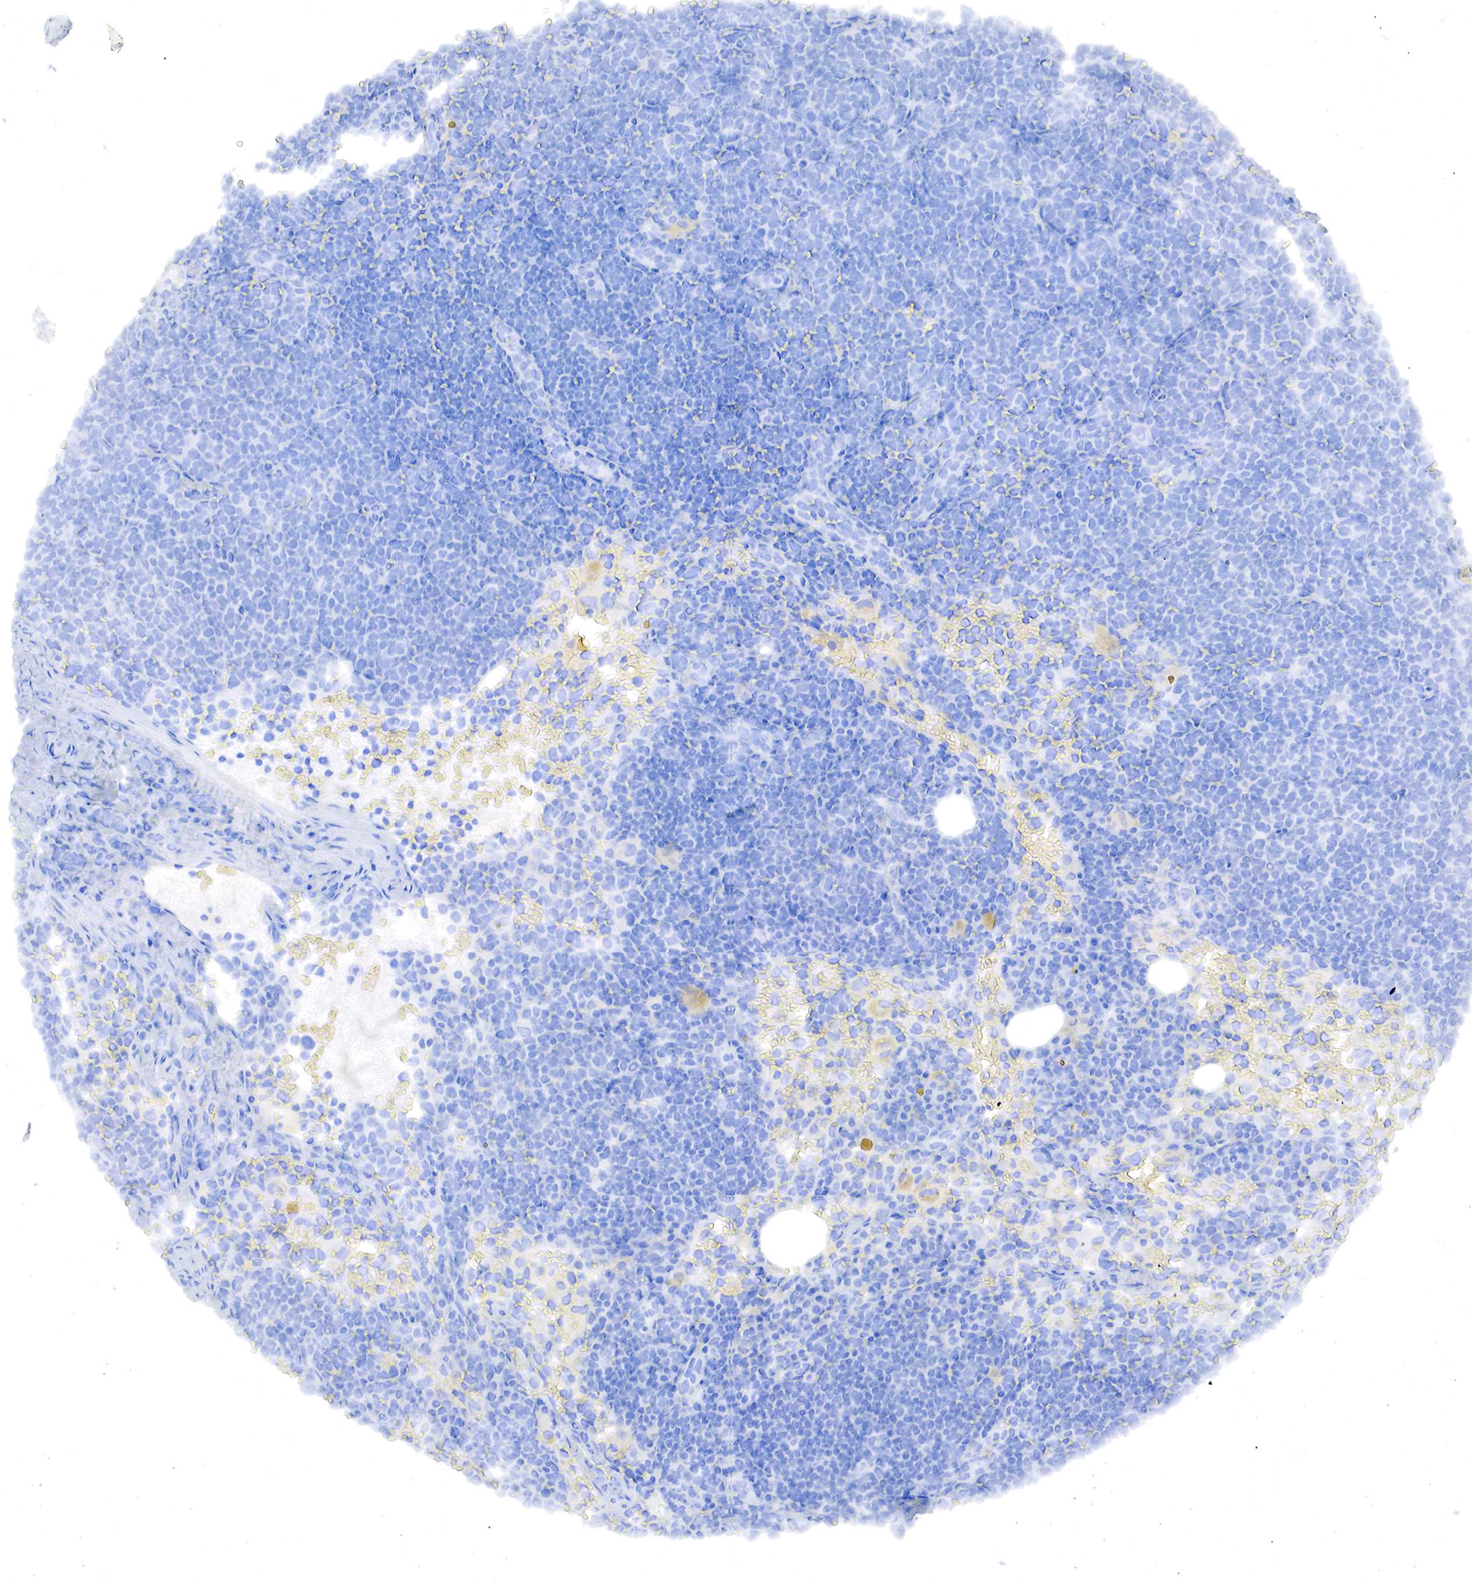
{"staining": {"intensity": "negative", "quantity": "none", "location": "none"}, "tissue": "lymphoma", "cell_type": "Tumor cells", "image_type": "cancer", "snomed": [{"axis": "morphology", "description": "Malignant lymphoma, non-Hodgkin's type, High grade"}, {"axis": "topography", "description": "Lymph node"}], "caption": "This is a image of IHC staining of lymphoma, which shows no positivity in tumor cells.", "gene": "OTC", "patient": {"sex": "female", "age": 76}}